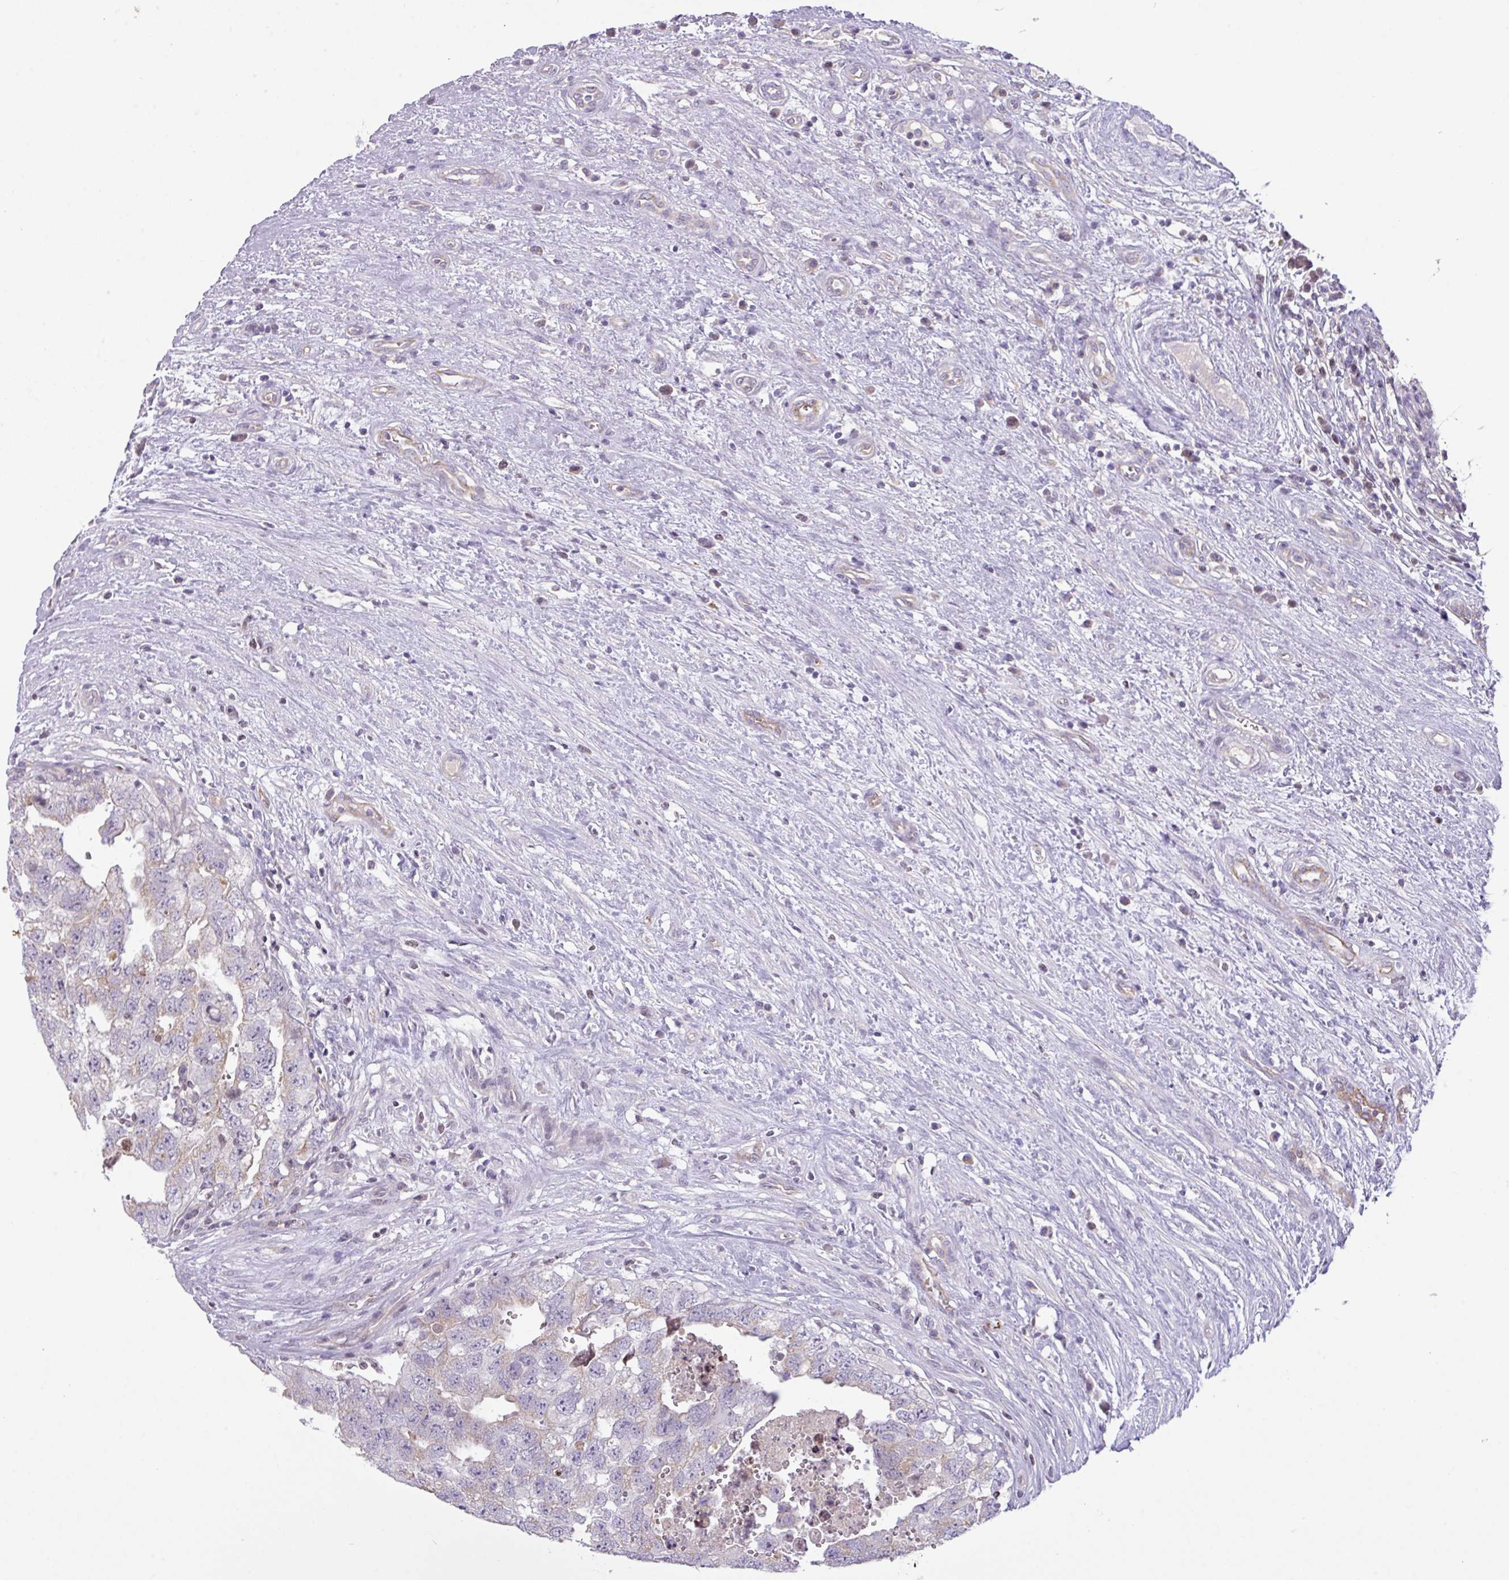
{"staining": {"intensity": "weak", "quantity": "<25%", "location": "cytoplasmic/membranous"}, "tissue": "testis cancer", "cell_type": "Tumor cells", "image_type": "cancer", "snomed": [{"axis": "morphology", "description": "Seminoma, NOS"}, {"axis": "morphology", "description": "Carcinoma, Embryonal, NOS"}, {"axis": "topography", "description": "Testis"}], "caption": "IHC of testis cancer (seminoma) exhibits no staining in tumor cells.", "gene": "ZNF394", "patient": {"sex": "male", "age": 29}}